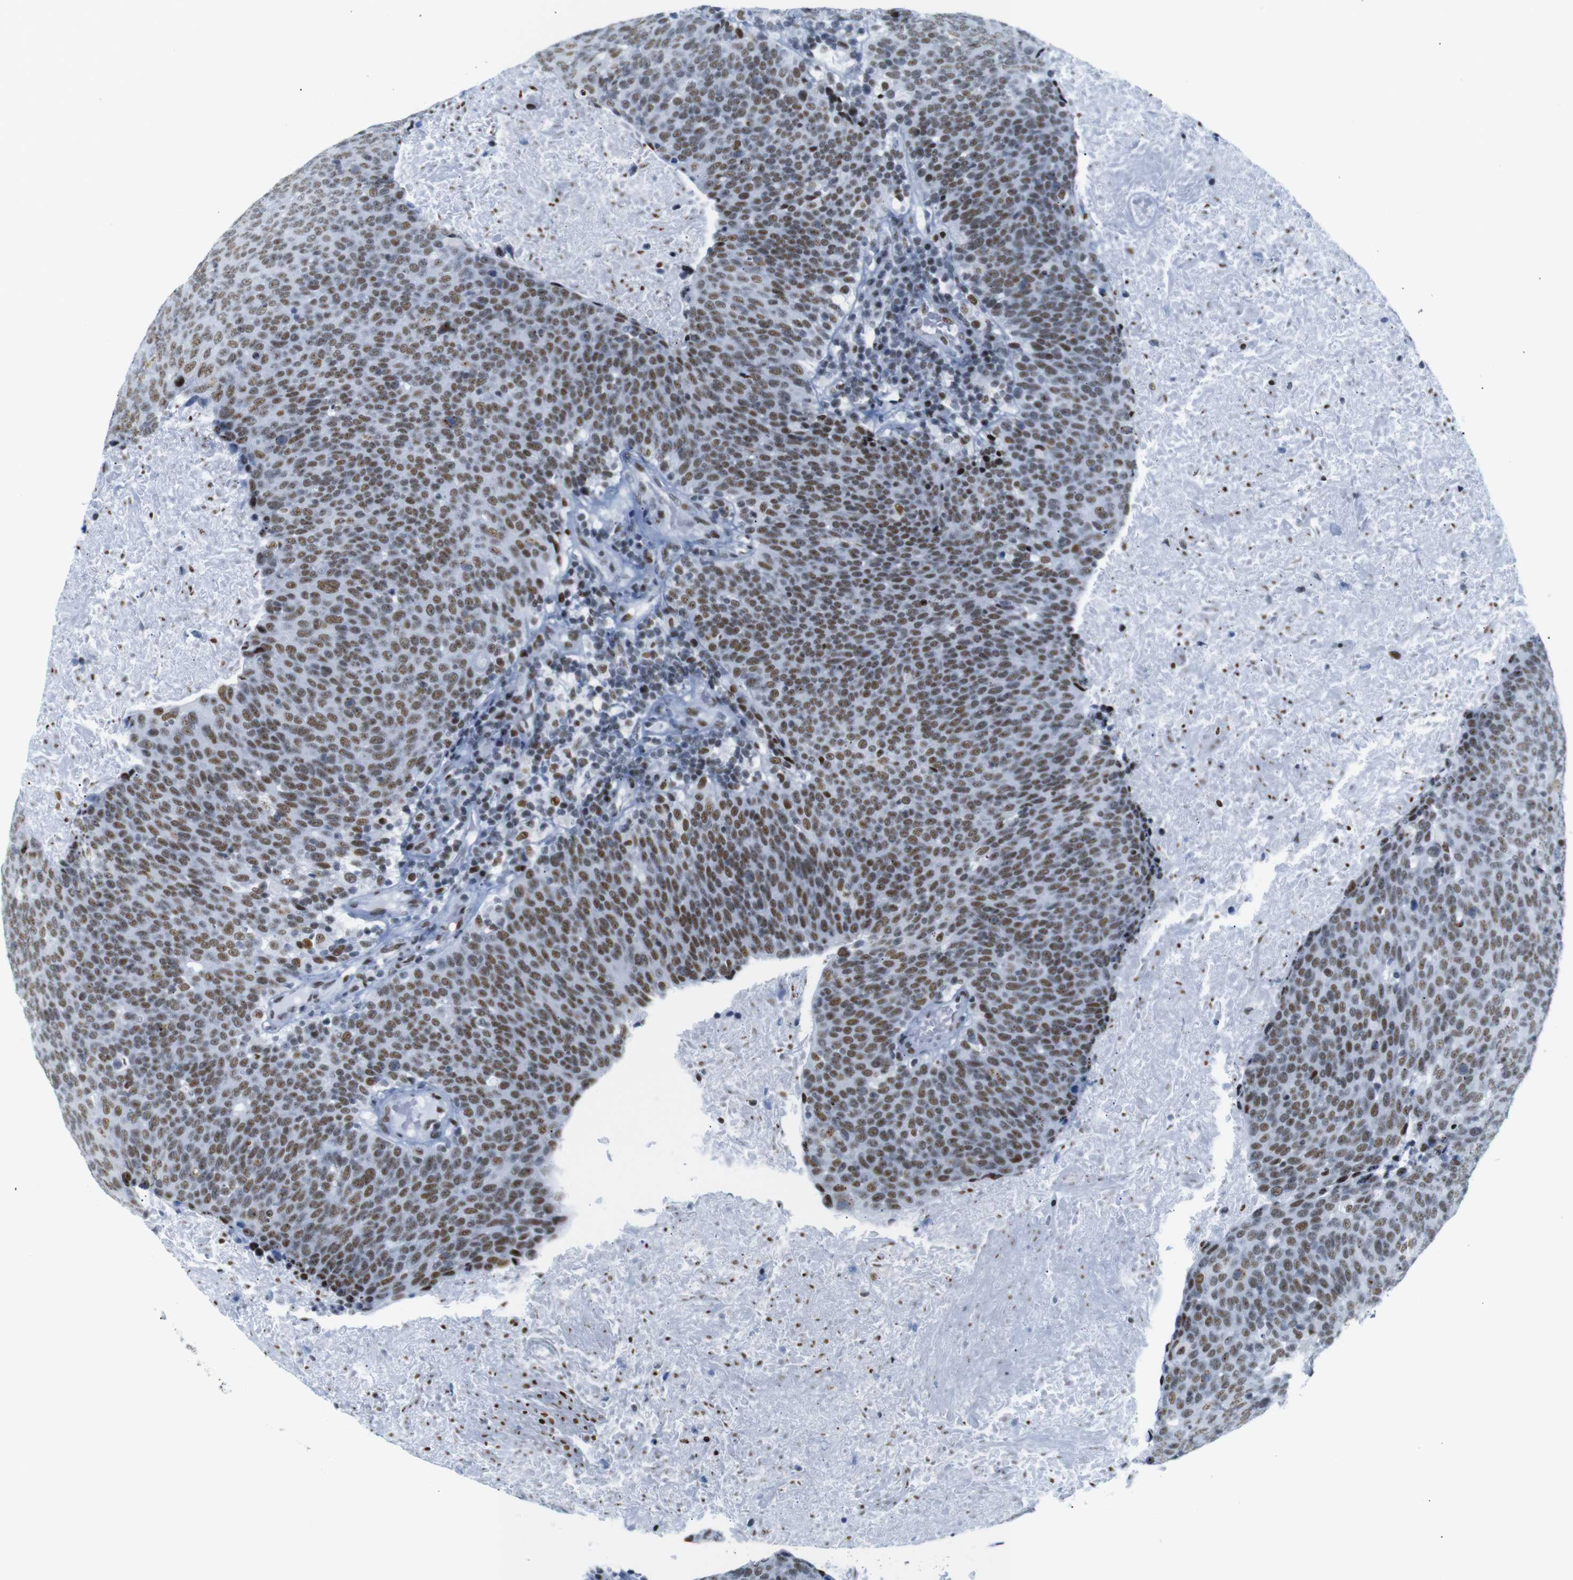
{"staining": {"intensity": "moderate", "quantity": ">75%", "location": "nuclear"}, "tissue": "head and neck cancer", "cell_type": "Tumor cells", "image_type": "cancer", "snomed": [{"axis": "morphology", "description": "Squamous cell carcinoma, NOS"}, {"axis": "morphology", "description": "Squamous cell carcinoma, metastatic, NOS"}, {"axis": "topography", "description": "Lymph node"}, {"axis": "topography", "description": "Head-Neck"}], "caption": "Head and neck squamous cell carcinoma was stained to show a protein in brown. There is medium levels of moderate nuclear positivity in approximately >75% of tumor cells.", "gene": "TRA2B", "patient": {"sex": "male", "age": 62}}